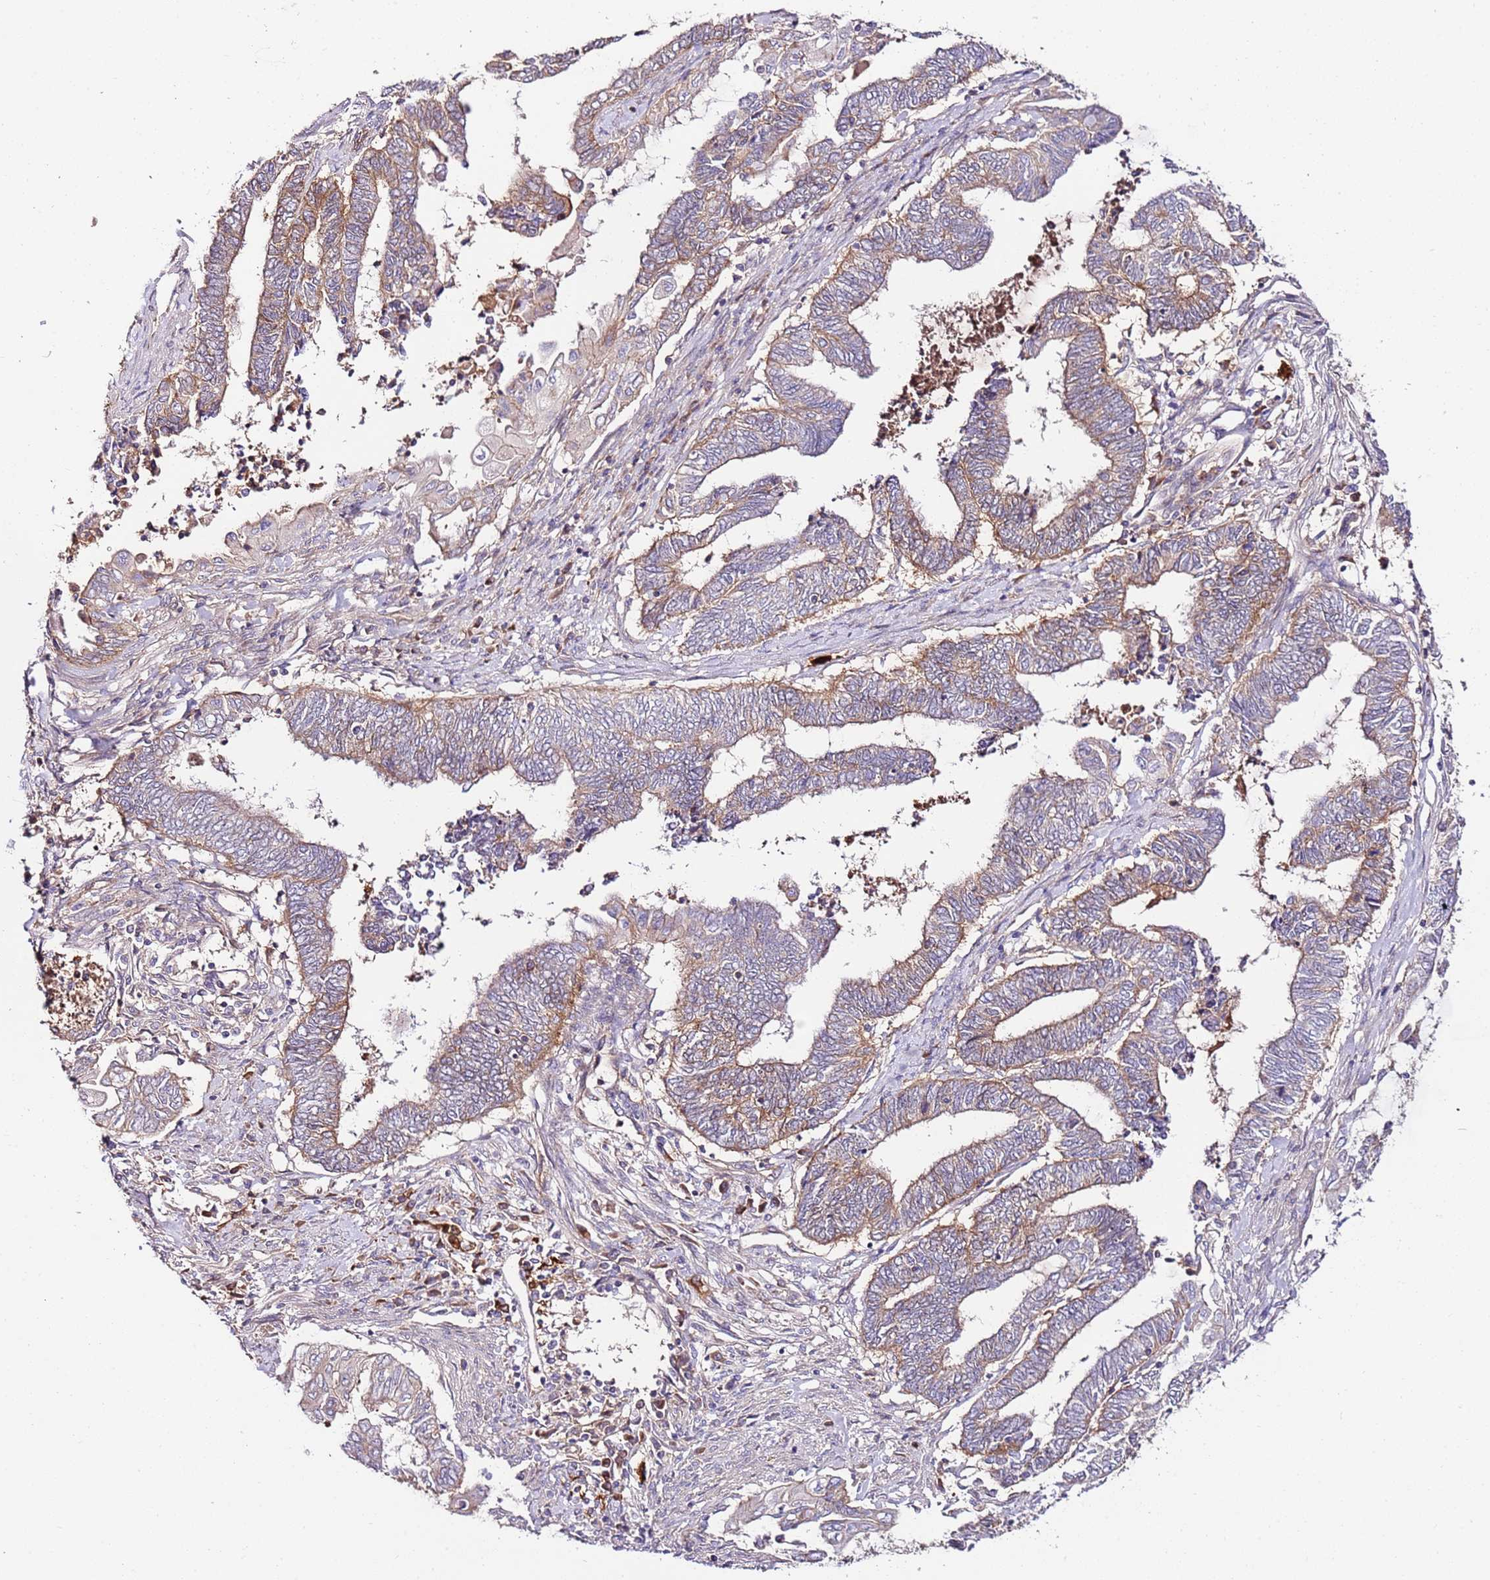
{"staining": {"intensity": "moderate", "quantity": ">75%", "location": "cytoplasmic/membranous"}, "tissue": "endometrial cancer", "cell_type": "Tumor cells", "image_type": "cancer", "snomed": [{"axis": "morphology", "description": "Adenocarcinoma, NOS"}, {"axis": "topography", "description": "Uterus"}, {"axis": "topography", "description": "Endometrium"}], "caption": "The micrograph shows immunohistochemical staining of endometrial cancer. There is moderate cytoplasmic/membranous positivity is appreciated in approximately >75% of tumor cells.", "gene": "FLVCR1", "patient": {"sex": "female", "age": 70}}